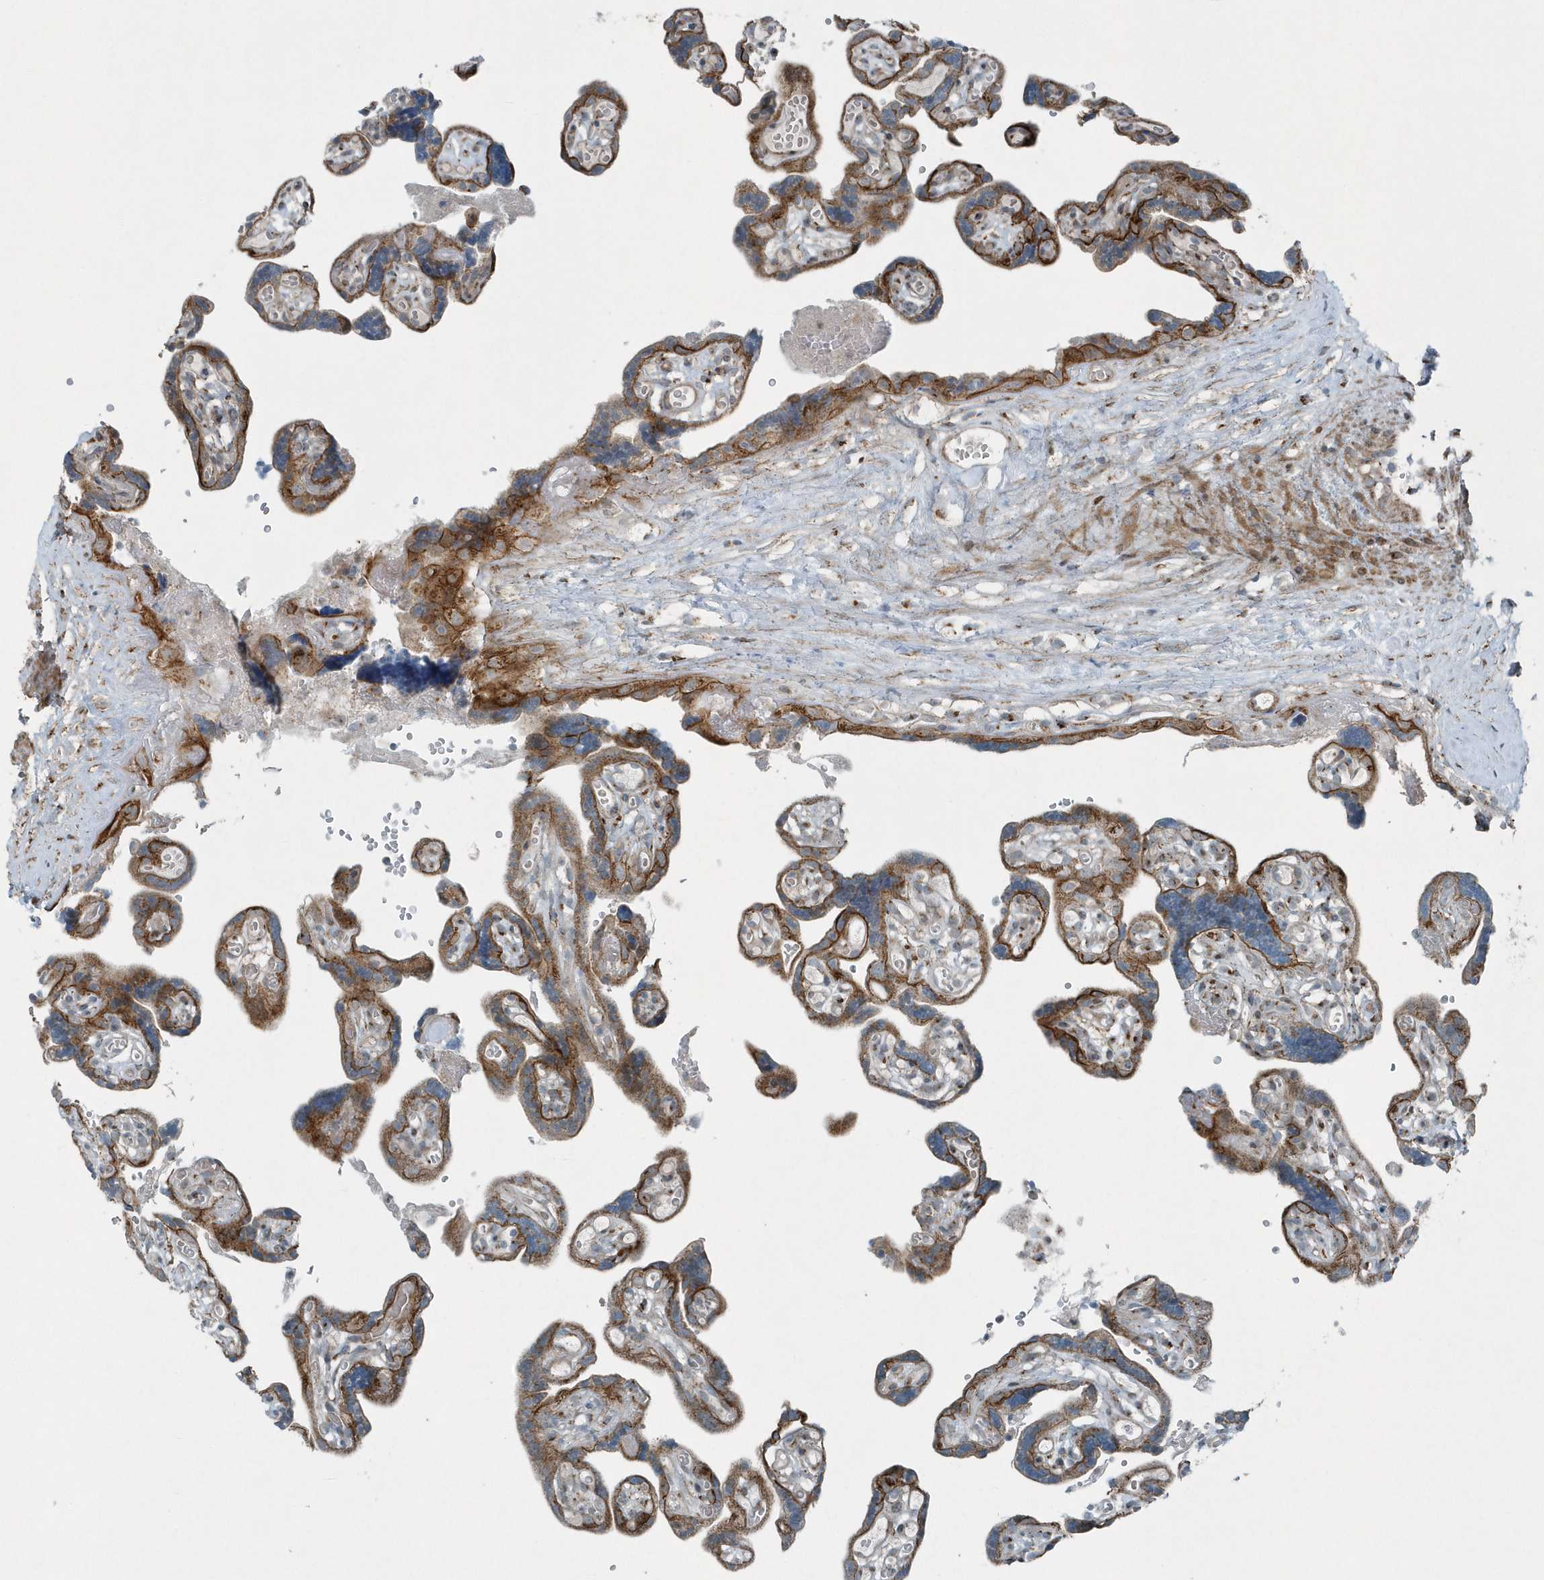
{"staining": {"intensity": "strong", "quantity": "25%-75%", "location": "cytoplasmic/membranous"}, "tissue": "placenta", "cell_type": "Trophoblastic cells", "image_type": "normal", "snomed": [{"axis": "morphology", "description": "Normal tissue, NOS"}, {"axis": "topography", "description": "Placenta"}], "caption": "Strong cytoplasmic/membranous protein positivity is present in about 25%-75% of trophoblastic cells in placenta.", "gene": "GCC2", "patient": {"sex": "female", "age": 30}}